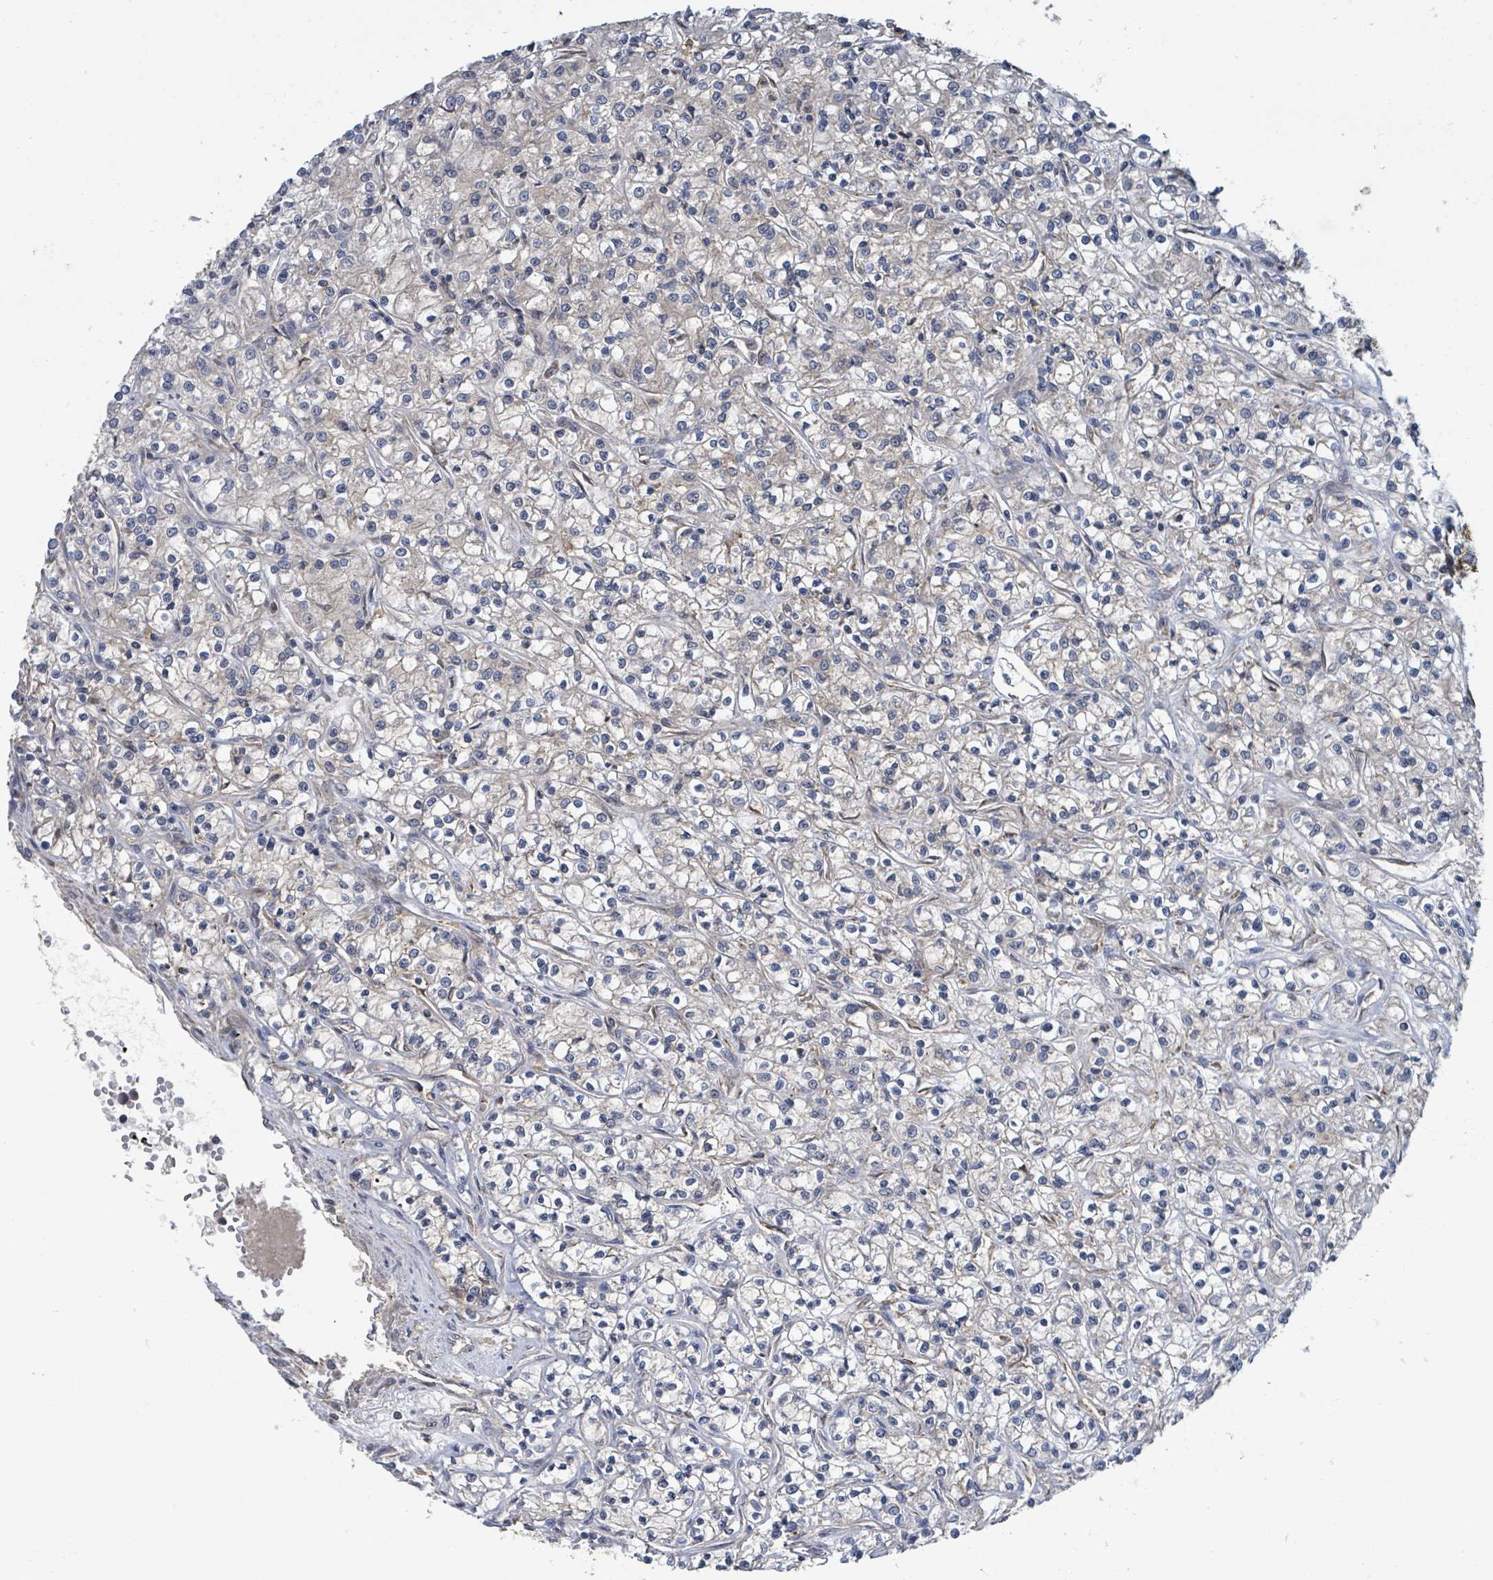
{"staining": {"intensity": "weak", "quantity": "<25%", "location": "cytoplasmic/membranous"}, "tissue": "renal cancer", "cell_type": "Tumor cells", "image_type": "cancer", "snomed": [{"axis": "morphology", "description": "Adenocarcinoma, NOS"}, {"axis": "topography", "description": "Kidney"}], "caption": "High power microscopy image of an immunohistochemistry histopathology image of renal adenocarcinoma, revealing no significant positivity in tumor cells. (DAB immunohistochemistry, high magnification).", "gene": "CCDC121", "patient": {"sex": "female", "age": 59}}